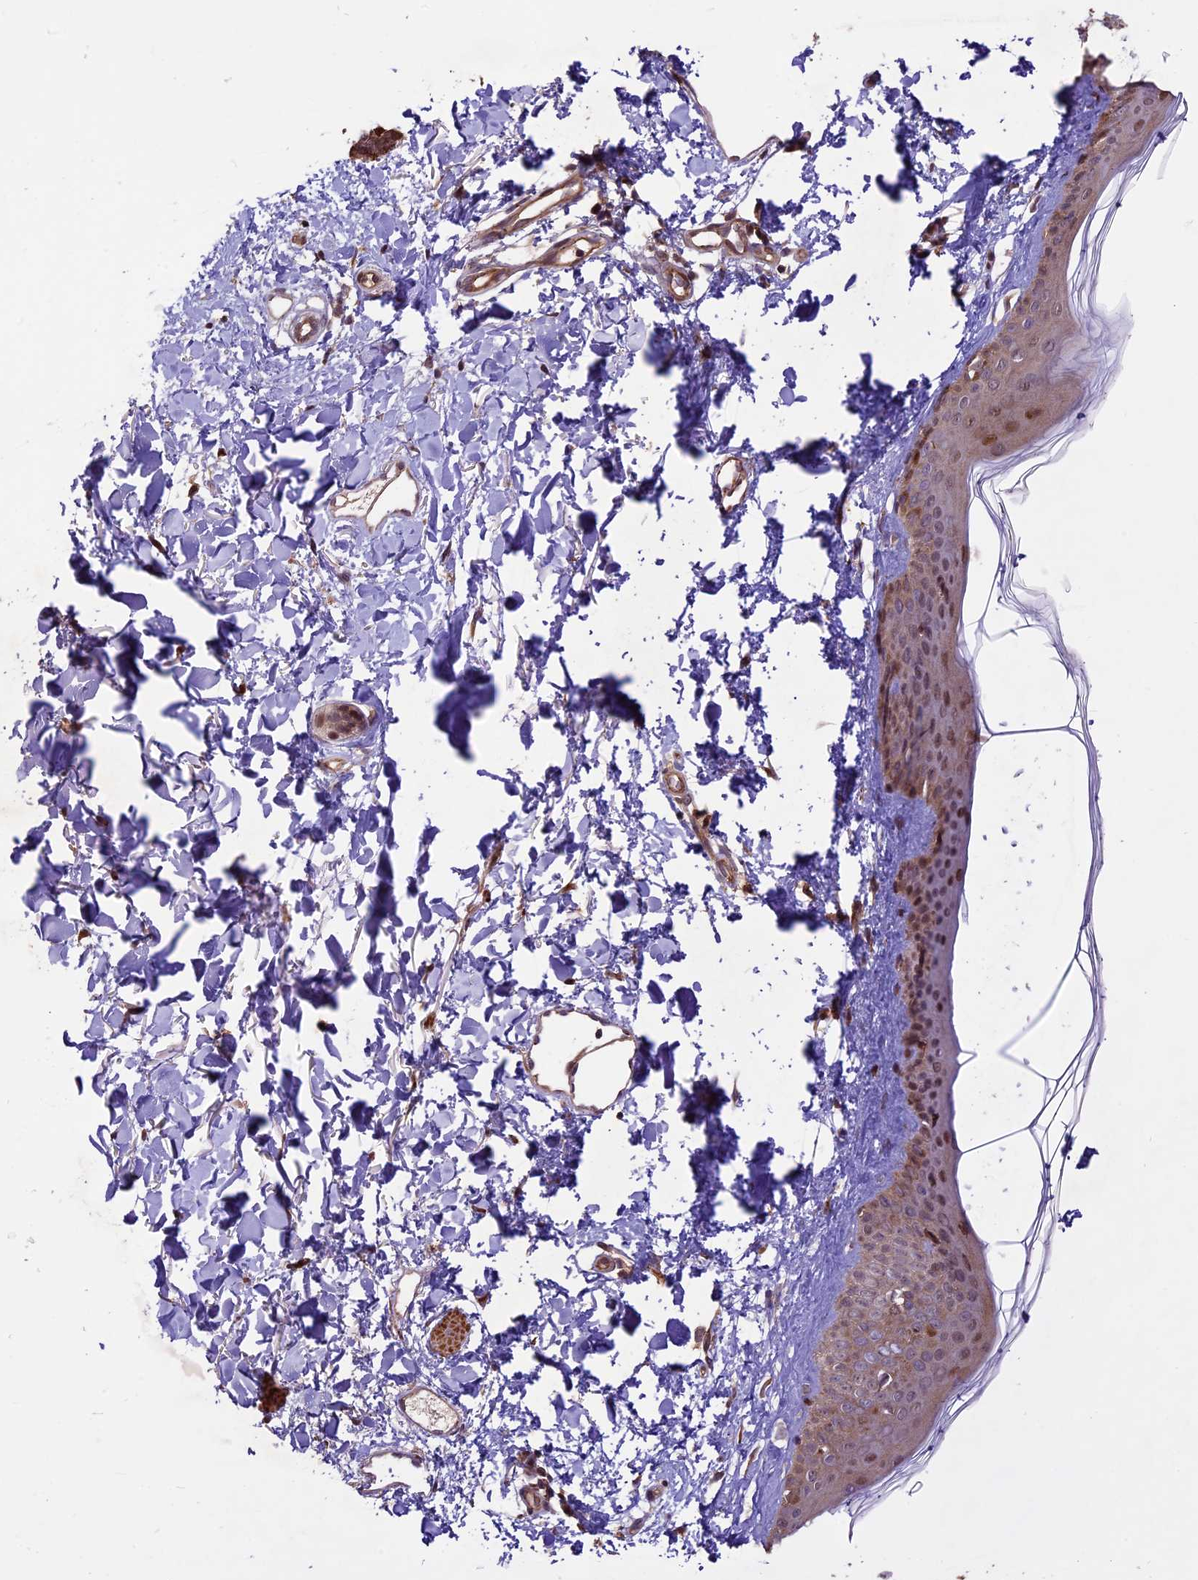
{"staining": {"intensity": "moderate", "quantity": ">75%", "location": "cytoplasmic/membranous"}, "tissue": "skin", "cell_type": "Fibroblasts", "image_type": "normal", "snomed": [{"axis": "morphology", "description": "Normal tissue, NOS"}, {"axis": "topography", "description": "Skin"}], "caption": "A brown stain shows moderate cytoplasmic/membranous staining of a protein in fibroblasts of benign skin.", "gene": "HDAC5", "patient": {"sex": "female", "age": 58}}